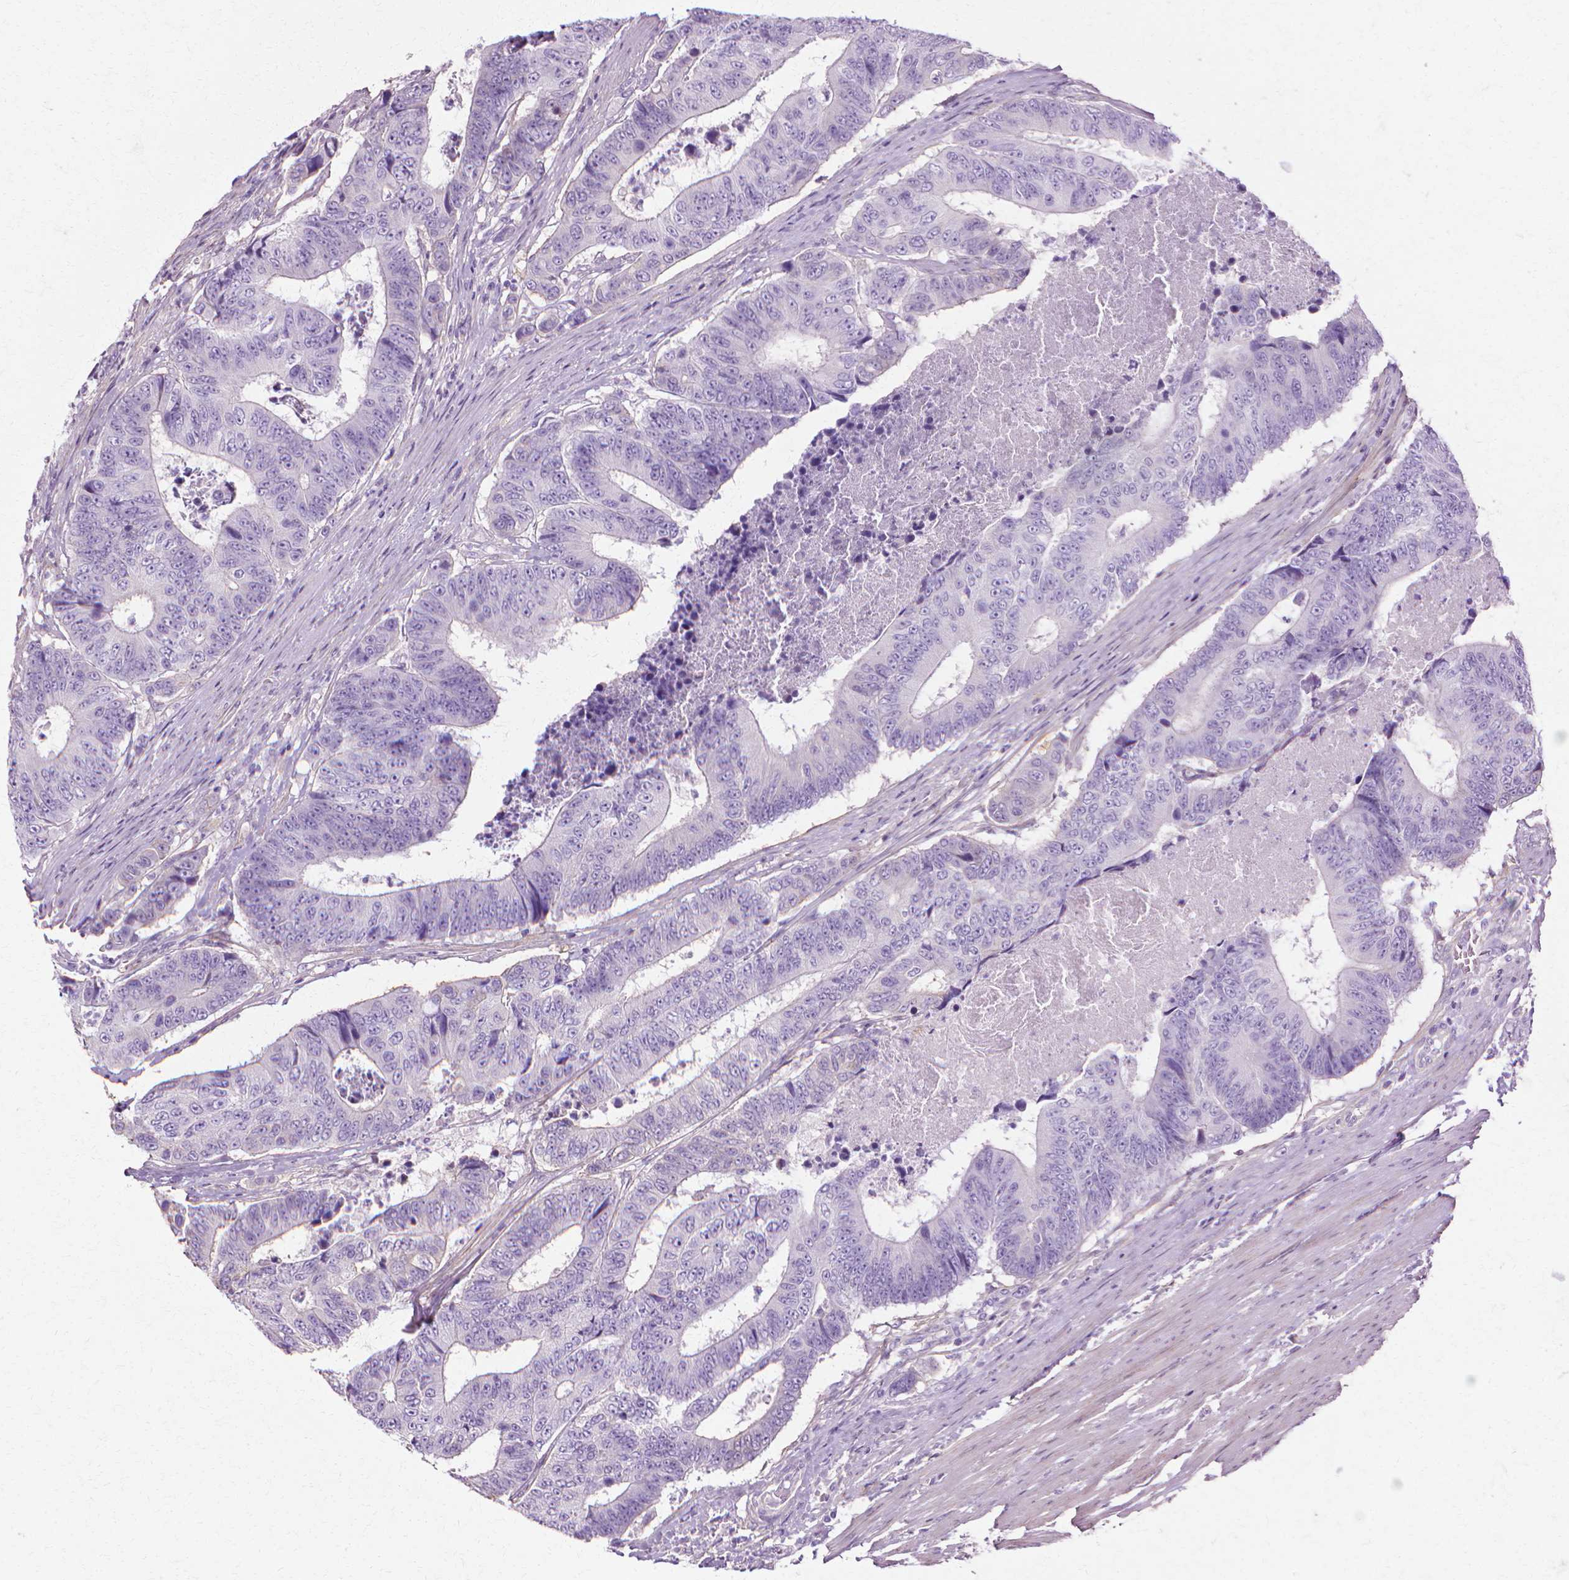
{"staining": {"intensity": "negative", "quantity": "none", "location": "none"}, "tissue": "colorectal cancer", "cell_type": "Tumor cells", "image_type": "cancer", "snomed": [{"axis": "morphology", "description": "Adenocarcinoma, NOS"}, {"axis": "topography", "description": "Colon"}], "caption": "DAB immunohistochemical staining of human colorectal cancer reveals no significant positivity in tumor cells.", "gene": "CFAP157", "patient": {"sex": "female", "age": 48}}